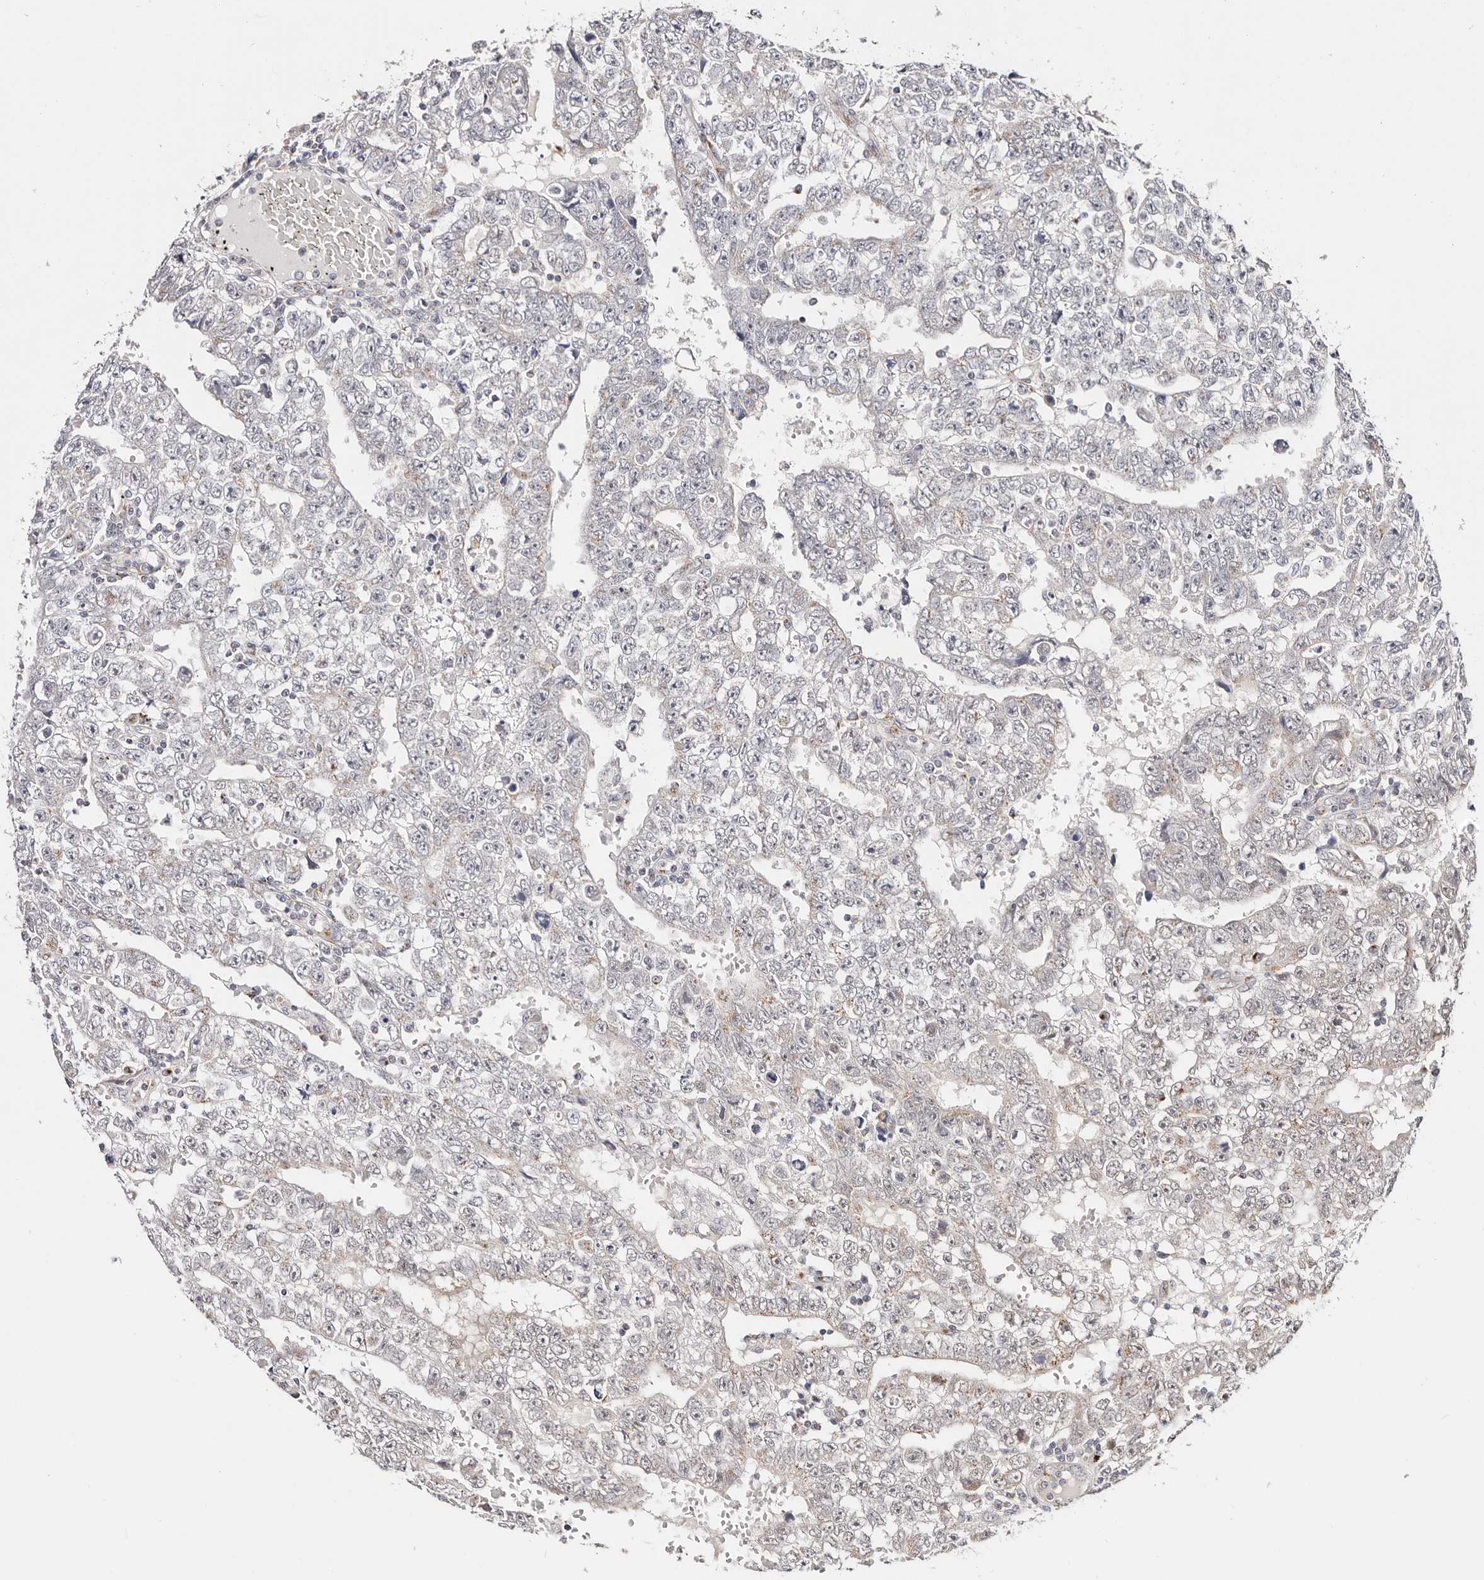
{"staining": {"intensity": "weak", "quantity": "<25%", "location": "cytoplasmic/membranous"}, "tissue": "testis cancer", "cell_type": "Tumor cells", "image_type": "cancer", "snomed": [{"axis": "morphology", "description": "Carcinoma, Embryonal, NOS"}, {"axis": "topography", "description": "Testis"}], "caption": "There is no significant staining in tumor cells of embryonal carcinoma (testis). (Immunohistochemistry, brightfield microscopy, high magnification).", "gene": "VIPAS39", "patient": {"sex": "male", "age": 25}}